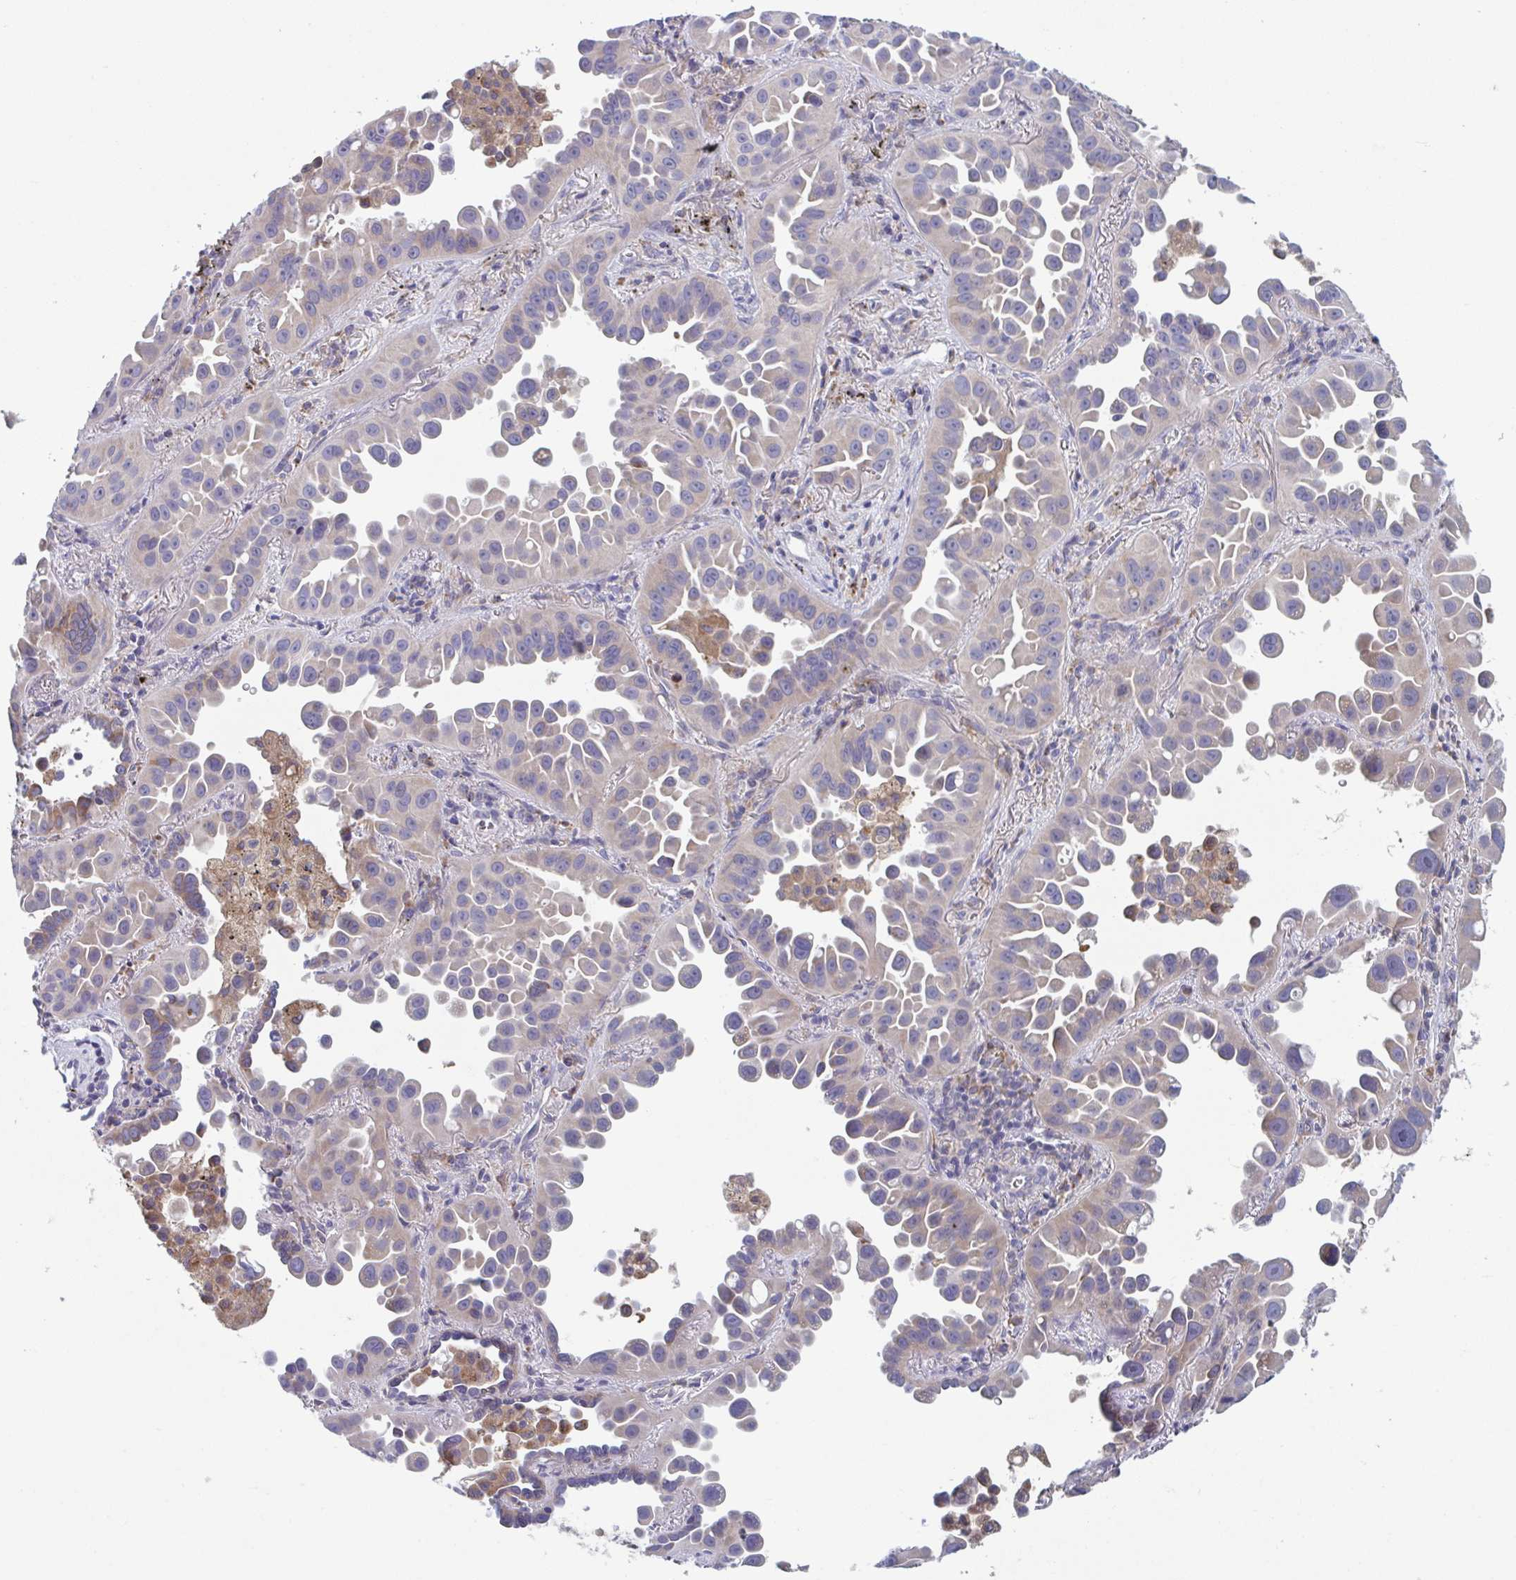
{"staining": {"intensity": "moderate", "quantity": "25%-75%", "location": "cytoplasmic/membranous"}, "tissue": "lung cancer", "cell_type": "Tumor cells", "image_type": "cancer", "snomed": [{"axis": "morphology", "description": "Adenocarcinoma, NOS"}, {"axis": "topography", "description": "Lung"}], "caption": "Lung adenocarcinoma stained with immunohistochemistry (IHC) demonstrates moderate cytoplasmic/membranous staining in approximately 25%-75% of tumor cells. Ihc stains the protein in brown and the nuclei are stained blue.", "gene": "NIPSNAP1", "patient": {"sex": "male", "age": 68}}